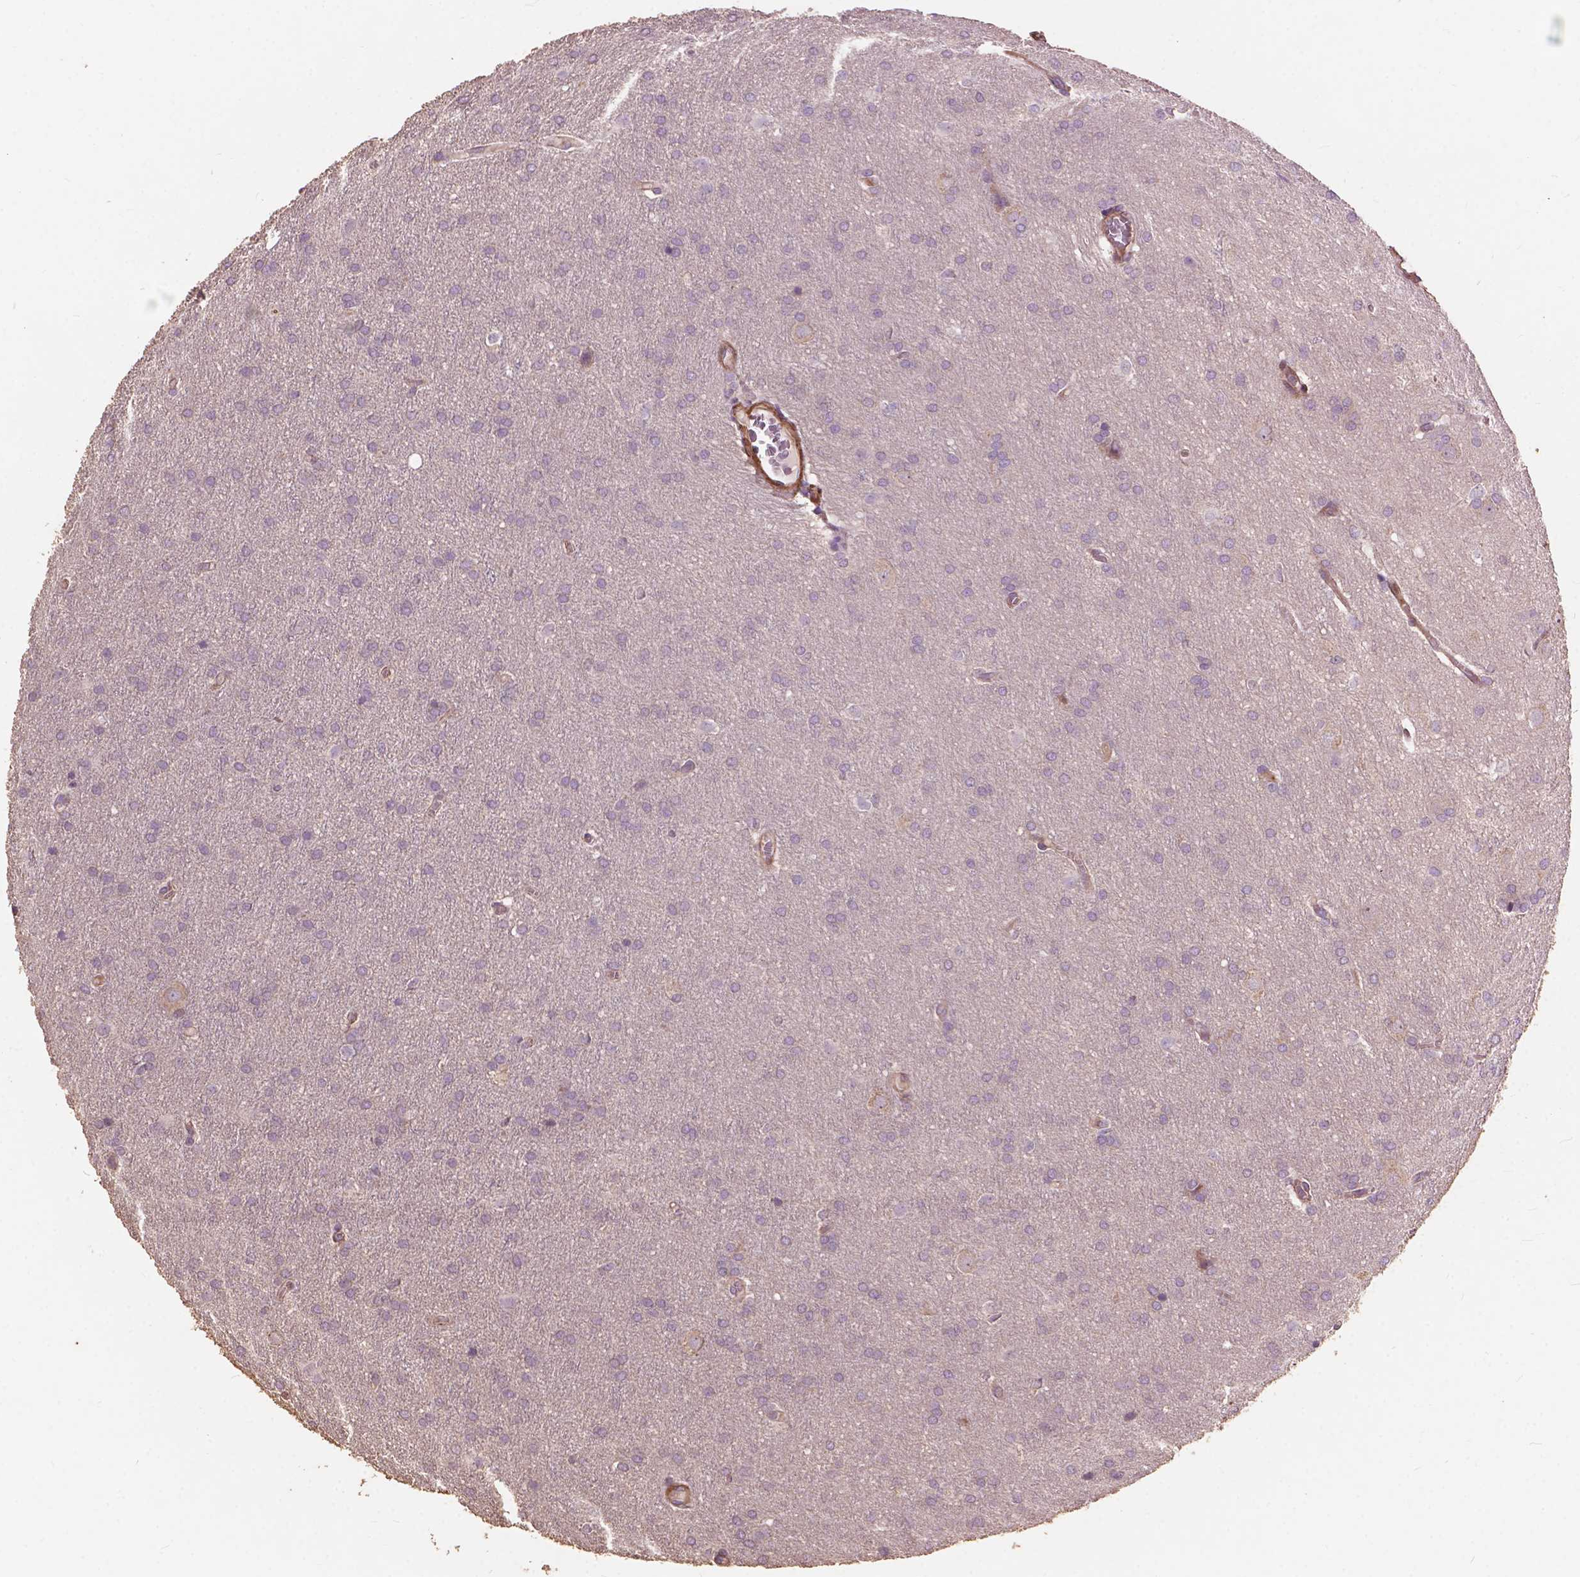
{"staining": {"intensity": "negative", "quantity": "none", "location": "none"}, "tissue": "glioma", "cell_type": "Tumor cells", "image_type": "cancer", "snomed": [{"axis": "morphology", "description": "Glioma, malignant, Low grade"}, {"axis": "topography", "description": "Brain"}], "caption": "IHC of glioma displays no staining in tumor cells.", "gene": "FNIP1", "patient": {"sex": "female", "age": 32}}